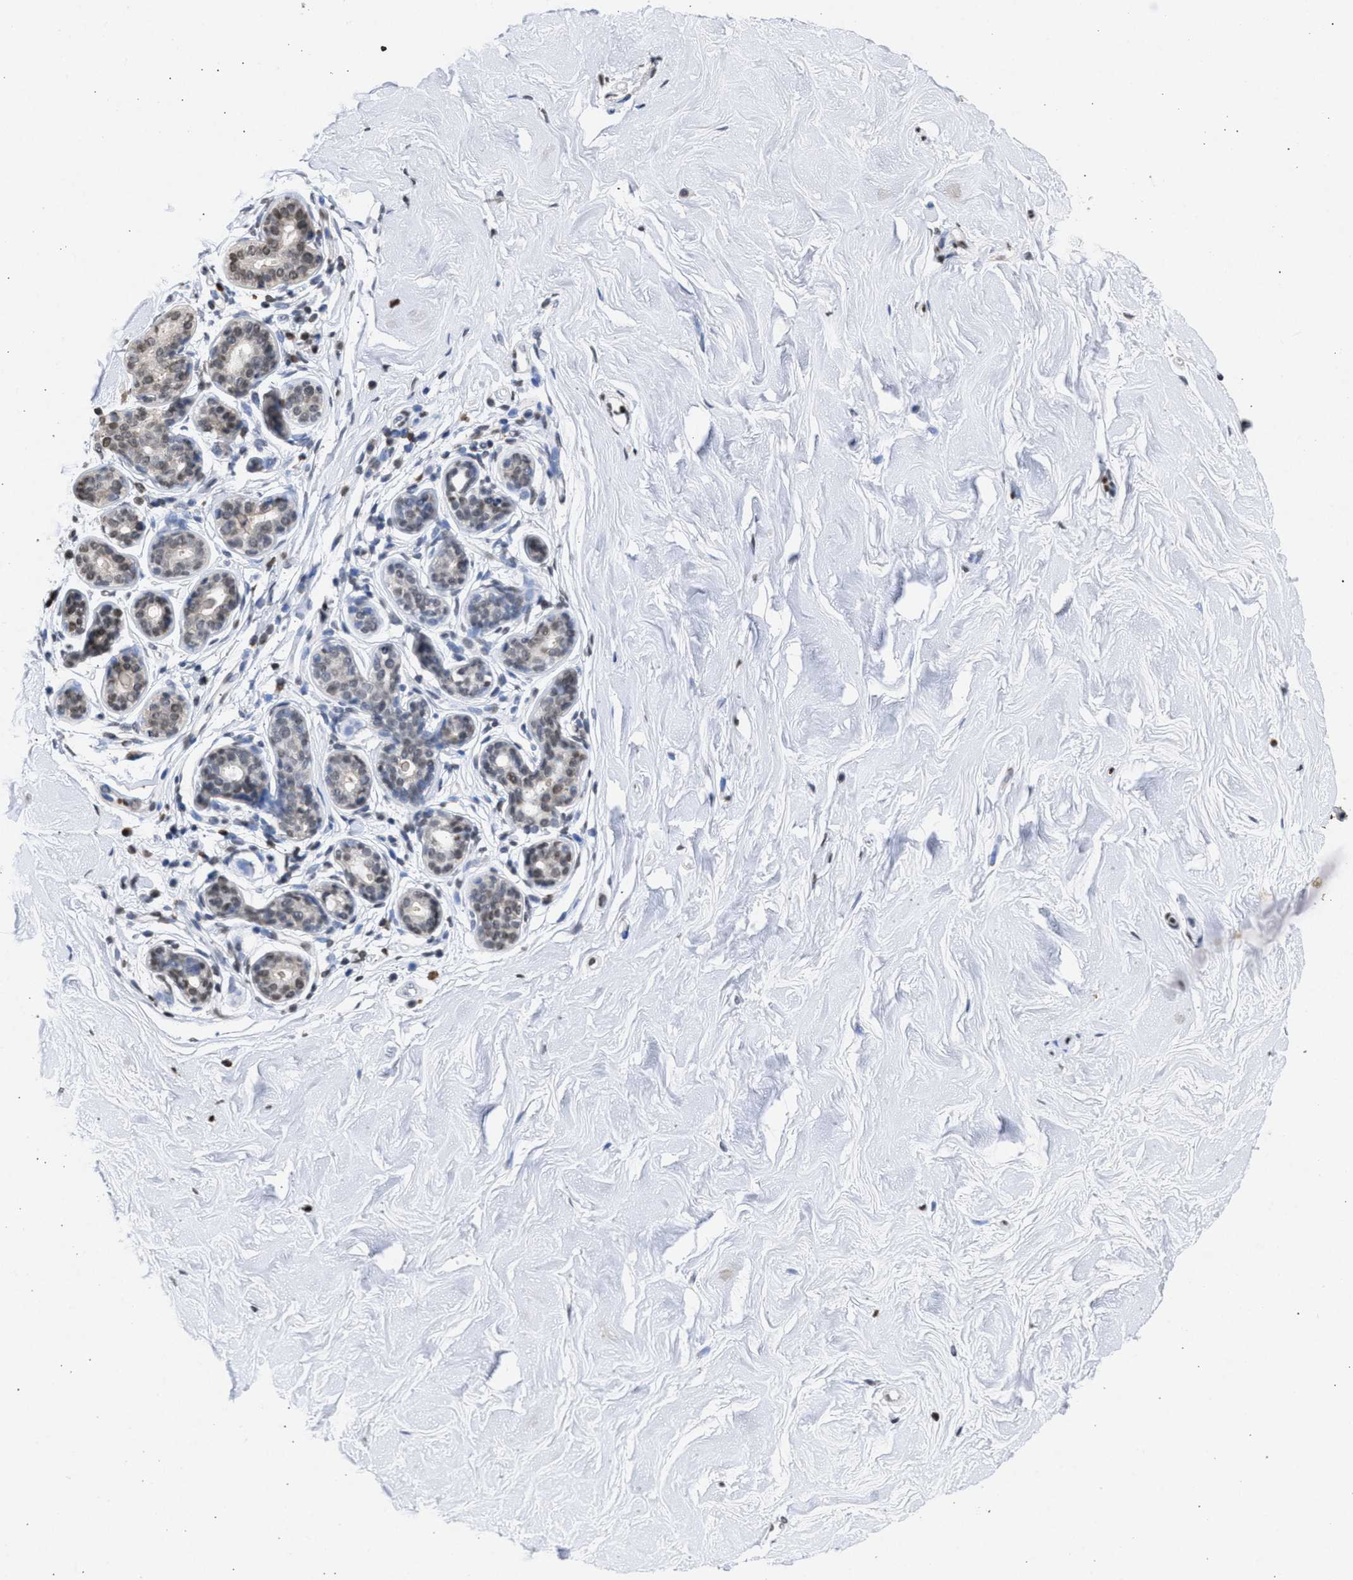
{"staining": {"intensity": "negative", "quantity": "none", "location": "none"}, "tissue": "breast", "cell_type": "Adipocytes", "image_type": "normal", "snomed": [{"axis": "morphology", "description": "Normal tissue, NOS"}, {"axis": "topography", "description": "Breast"}], "caption": "DAB immunohistochemical staining of benign human breast reveals no significant positivity in adipocytes. (DAB (3,3'-diaminobenzidine) immunohistochemistry visualized using brightfield microscopy, high magnification).", "gene": "NUP35", "patient": {"sex": "female", "age": 22}}